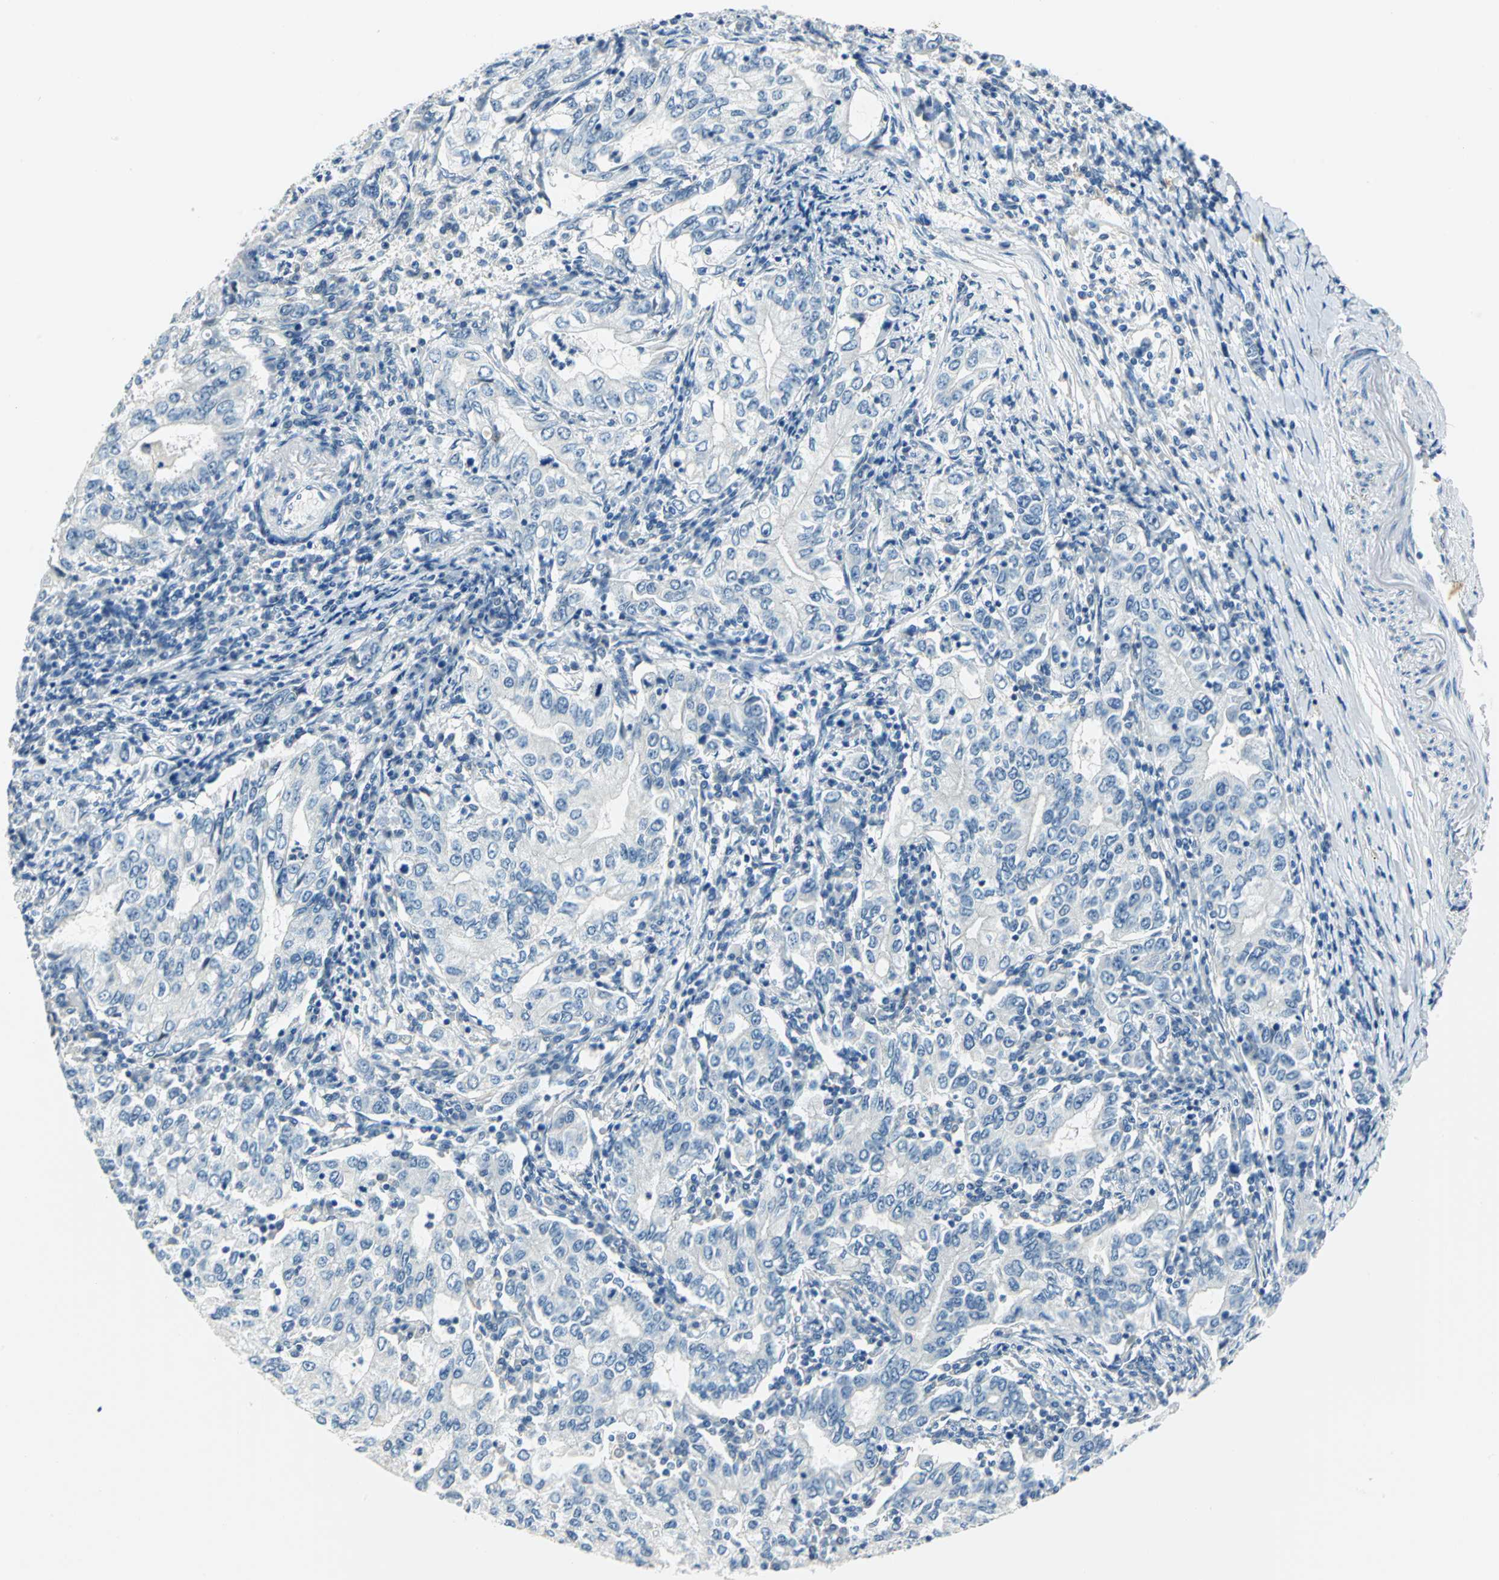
{"staining": {"intensity": "negative", "quantity": "none", "location": "none"}, "tissue": "stomach cancer", "cell_type": "Tumor cells", "image_type": "cancer", "snomed": [{"axis": "morphology", "description": "Adenocarcinoma, NOS"}, {"axis": "topography", "description": "Stomach, lower"}], "caption": "Tumor cells are negative for protein expression in human stomach cancer. (DAB IHC visualized using brightfield microscopy, high magnification).", "gene": "RAD17", "patient": {"sex": "female", "age": 72}}